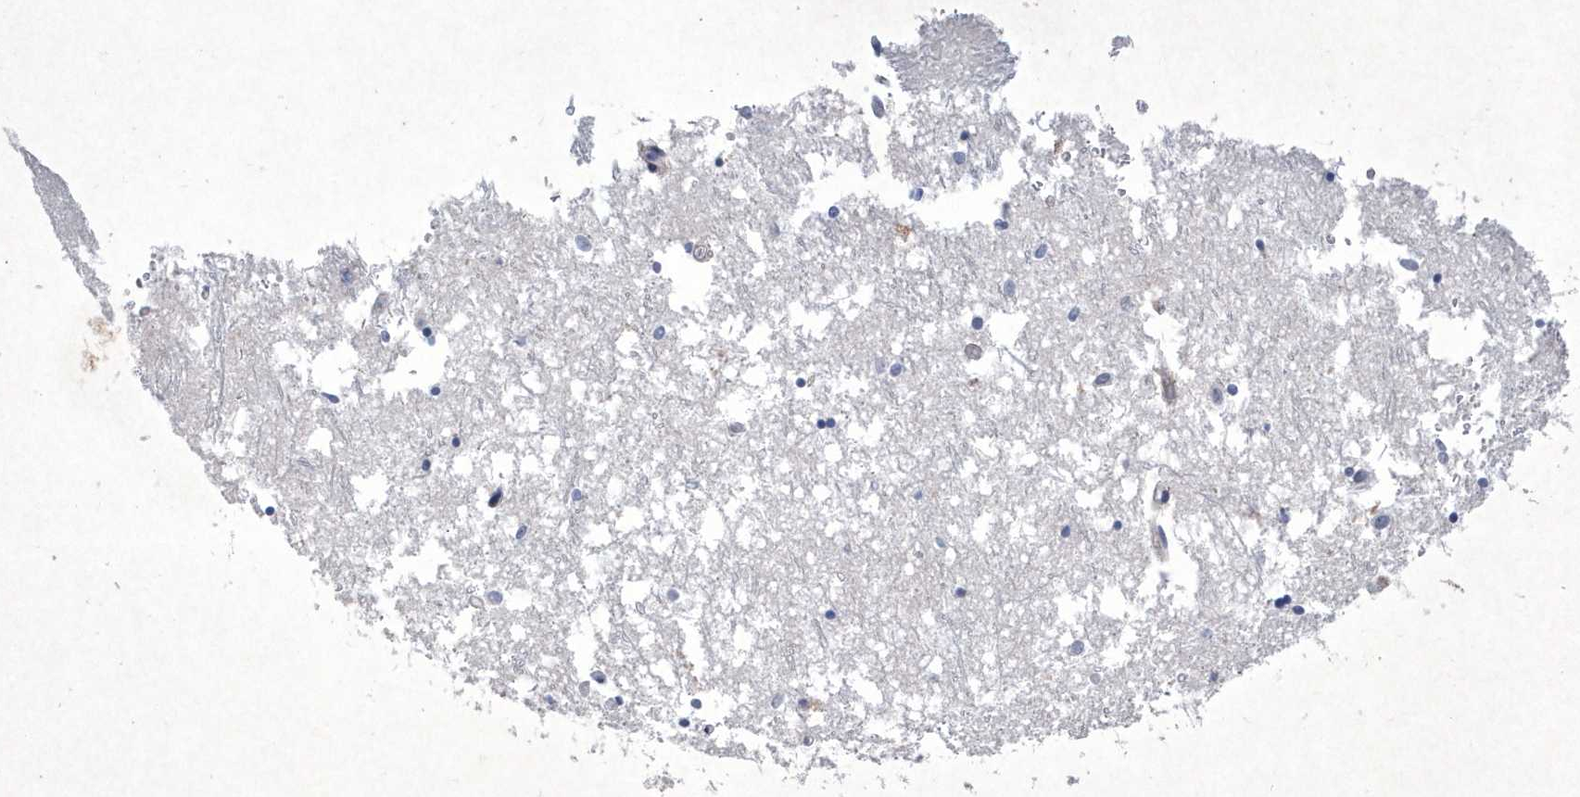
{"staining": {"intensity": "negative", "quantity": "none", "location": "none"}, "tissue": "hippocampus", "cell_type": "Glial cells", "image_type": "normal", "snomed": [{"axis": "morphology", "description": "Normal tissue, NOS"}, {"axis": "topography", "description": "Hippocampus"}], "caption": "Immunohistochemical staining of normal hippocampus reveals no significant expression in glial cells. Nuclei are stained in blue.", "gene": "BHLHA15", "patient": {"sex": "male", "age": 70}}